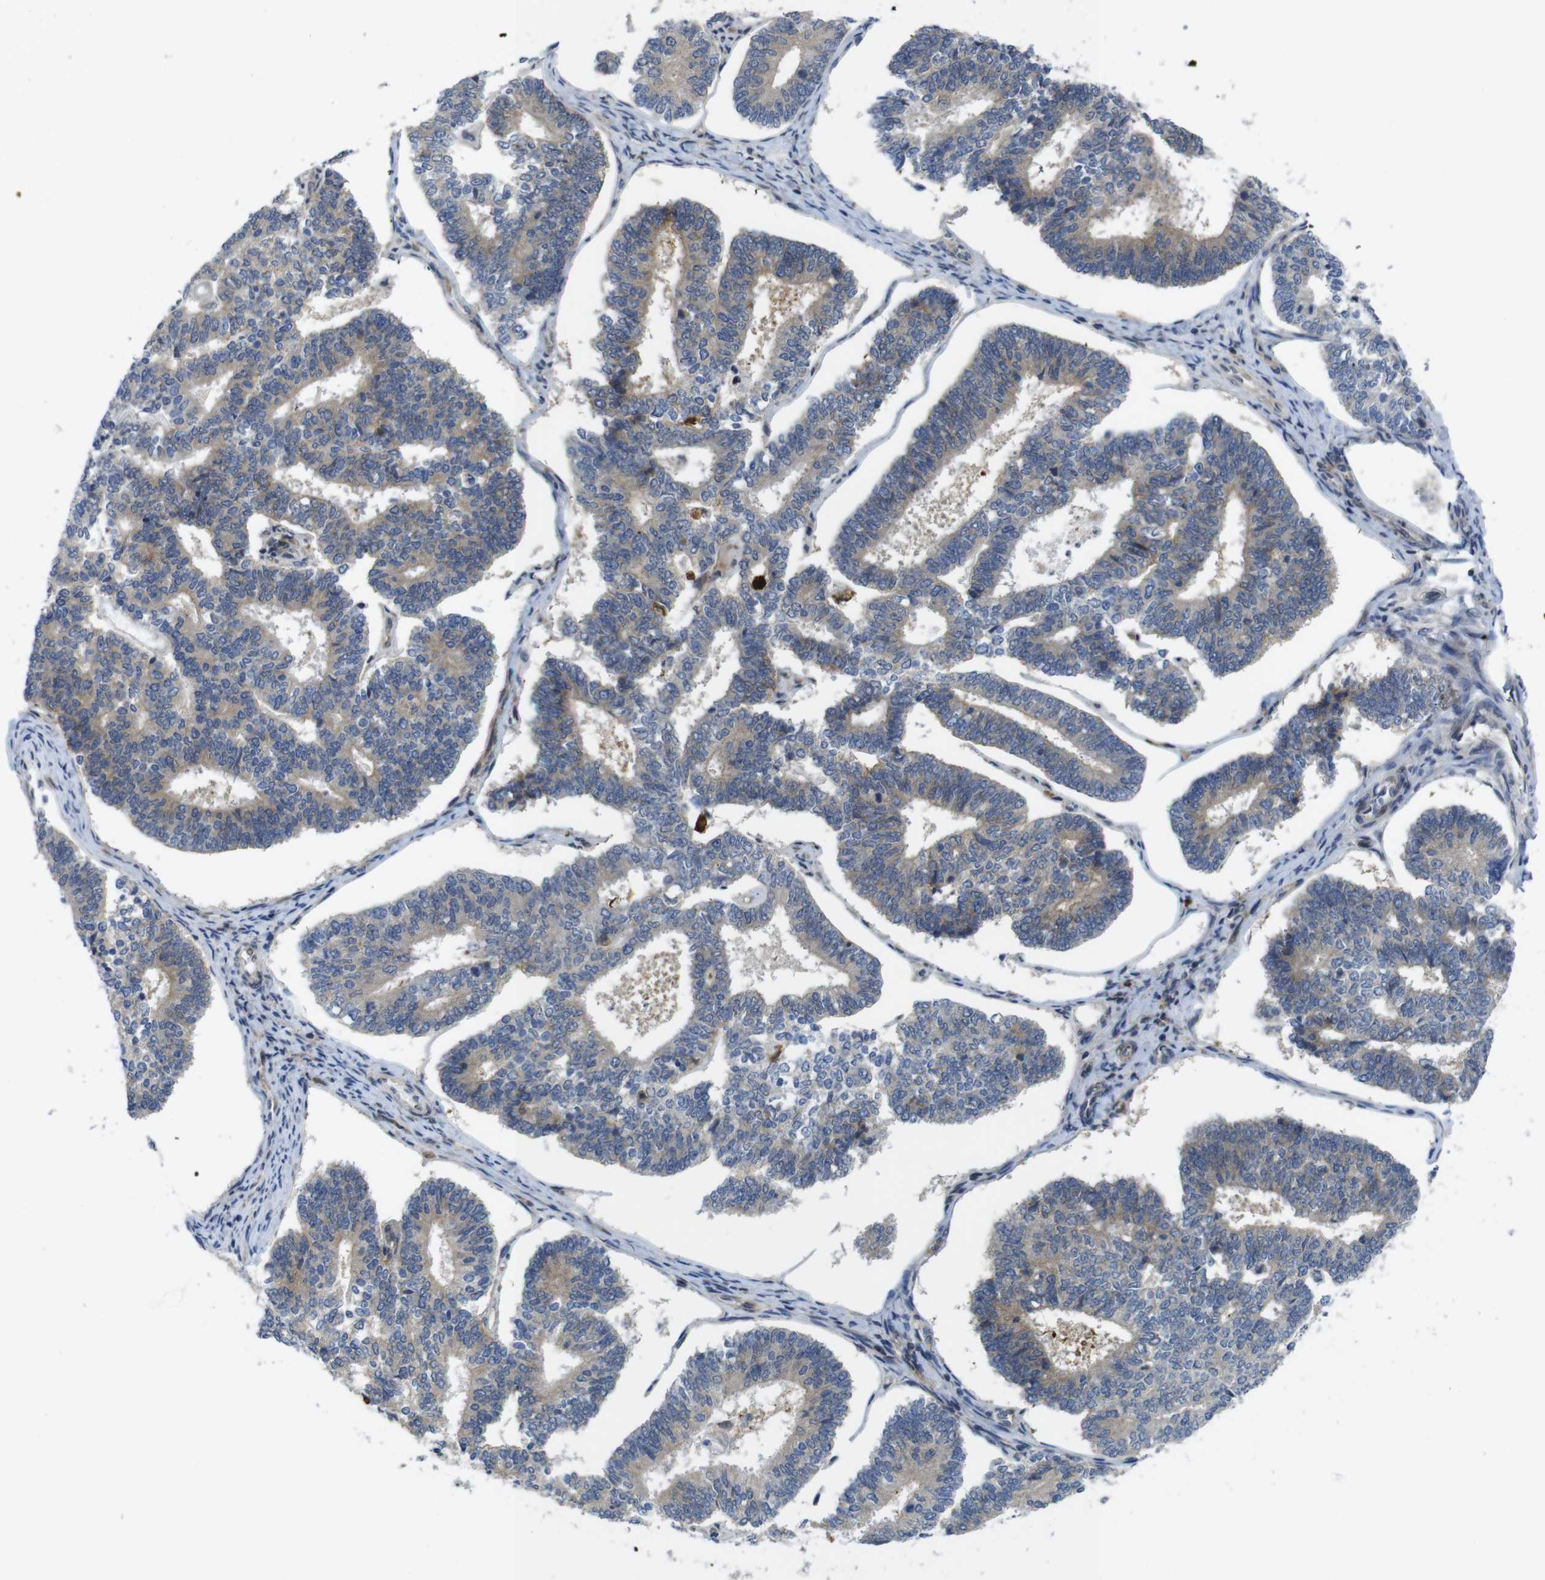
{"staining": {"intensity": "weak", "quantity": ">75%", "location": "cytoplasmic/membranous"}, "tissue": "endometrial cancer", "cell_type": "Tumor cells", "image_type": "cancer", "snomed": [{"axis": "morphology", "description": "Adenocarcinoma, NOS"}, {"axis": "topography", "description": "Endometrium"}], "caption": "Endometrial cancer stained for a protein exhibits weak cytoplasmic/membranous positivity in tumor cells.", "gene": "ROBO2", "patient": {"sex": "female", "age": 70}}